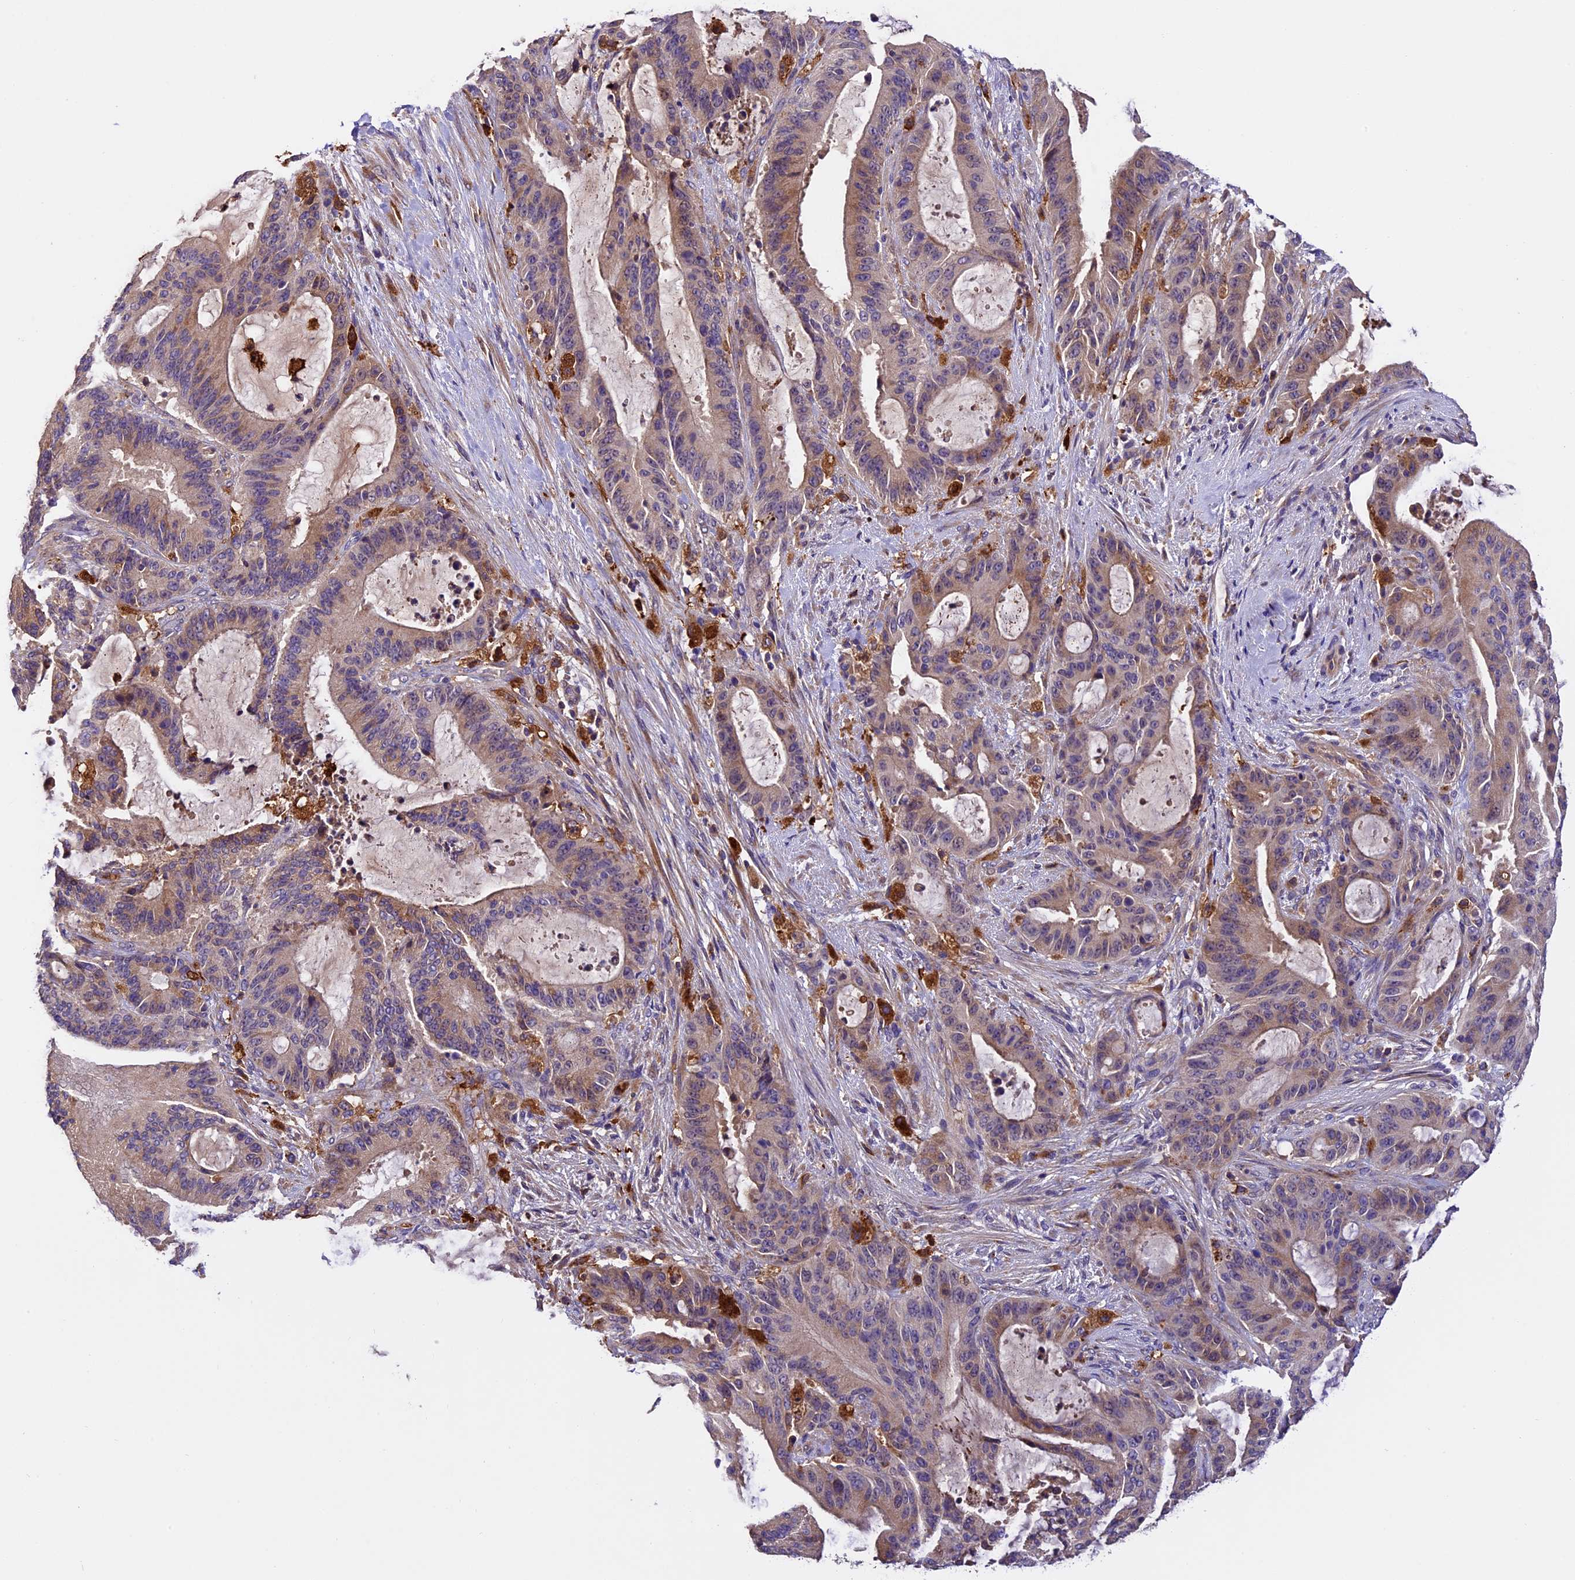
{"staining": {"intensity": "weak", "quantity": "25%-75%", "location": "cytoplasmic/membranous"}, "tissue": "liver cancer", "cell_type": "Tumor cells", "image_type": "cancer", "snomed": [{"axis": "morphology", "description": "Normal tissue, NOS"}, {"axis": "morphology", "description": "Cholangiocarcinoma"}, {"axis": "topography", "description": "Liver"}, {"axis": "topography", "description": "Peripheral nerve tissue"}], "caption": "Protein expression analysis of human liver cancer (cholangiocarcinoma) reveals weak cytoplasmic/membranous positivity in approximately 25%-75% of tumor cells.", "gene": "CILP2", "patient": {"sex": "female", "age": 73}}